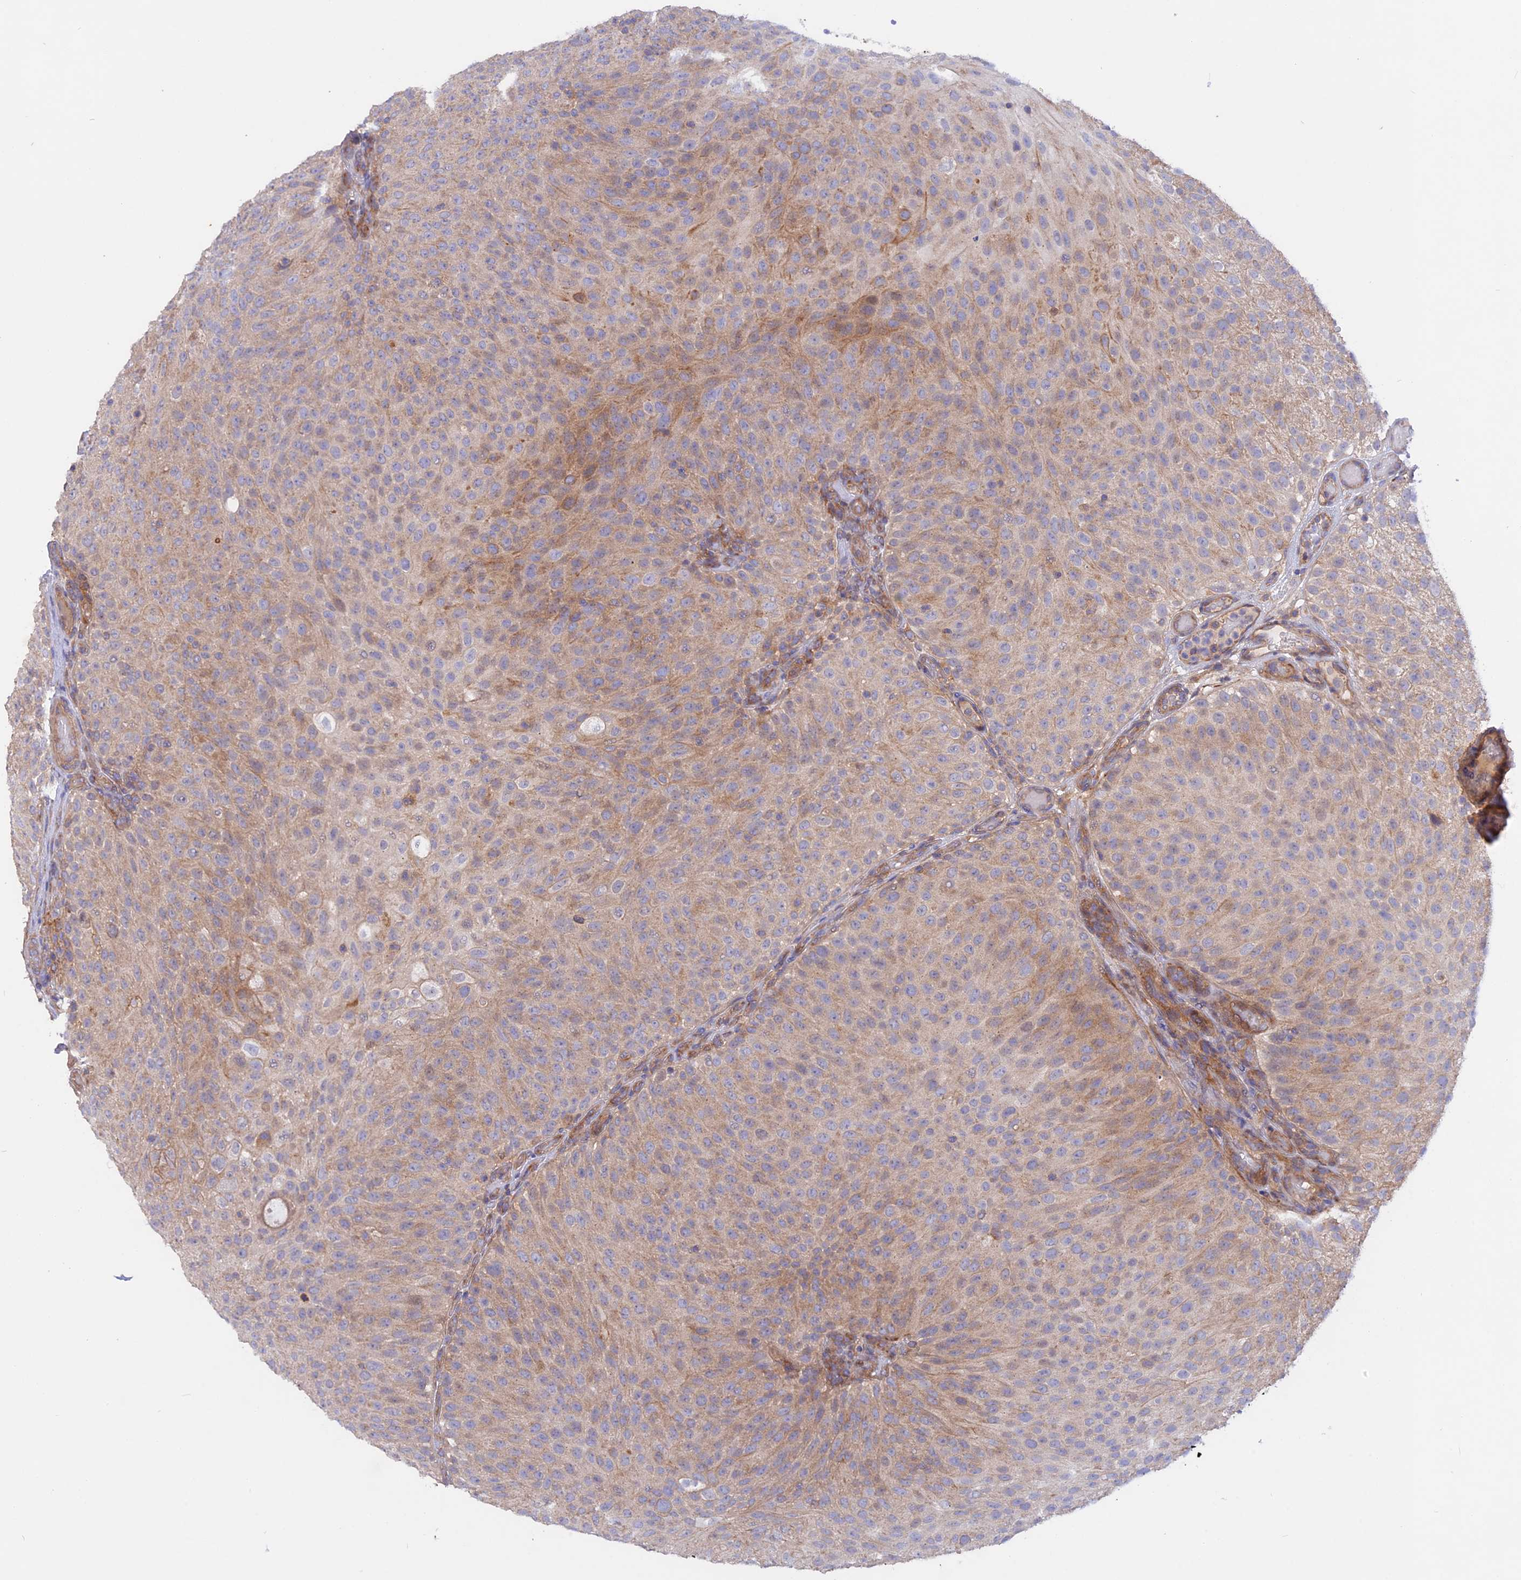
{"staining": {"intensity": "weak", "quantity": ">75%", "location": "cytoplasmic/membranous"}, "tissue": "urothelial cancer", "cell_type": "Tumor cells", "image_type": "cancer", "snomed": [{"axis": "morphology", "description": "Urothelial carcinoma, Low grade"}, {"axis": "topography", "description": "Urinary bladder"}], "caption": "Low-grade urothelial carcinoma stained with a brown dye exhibits weak cytoplasmic/membranous positive positivity in about >75% of tumor cells.", "gene": "HYCC1", "patient": {"sex": "male", "age": 78}}